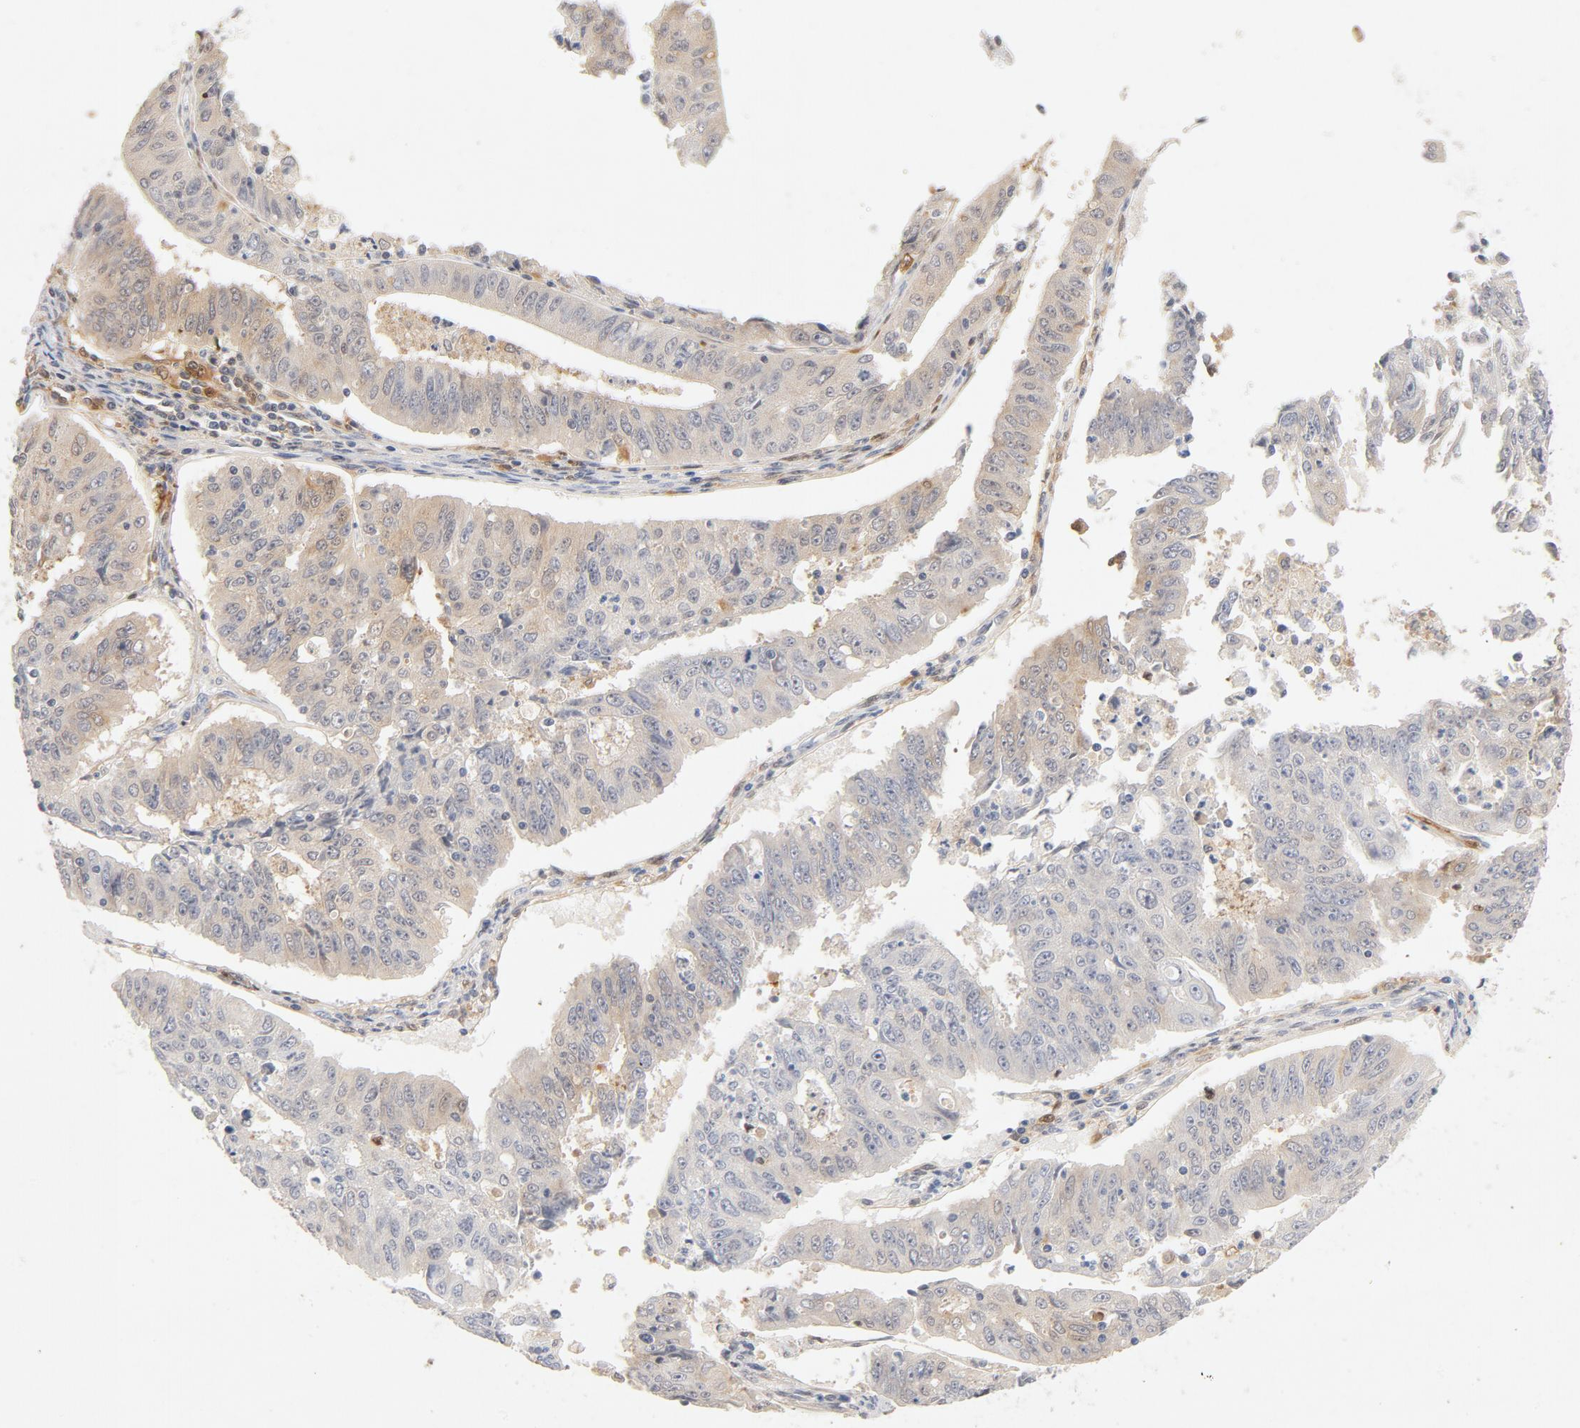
{"staining": {"intensity": "weak", "quantity": "25%-75%", "location": "cytoplasmic/membranous"}, "tissue": "endometrial cancer", "cell_type": "Tumor cells", "image_type": "cancer", "snomed": [{"axis": "morphology", "description": "Adenocarcinoma, NOS"}, {"axis": "topography", "description": "Endometrium"}], "caption": "IHC of endometrial cancer exhibits low levels of weak cytoplasmic/membranous positivity in about 25%-75% of tumor cells. (Brightfield microscopy of DAB IHC at high magnification).", "gene": "STAT1", "patient": {"sex": "female", "age": 42}}